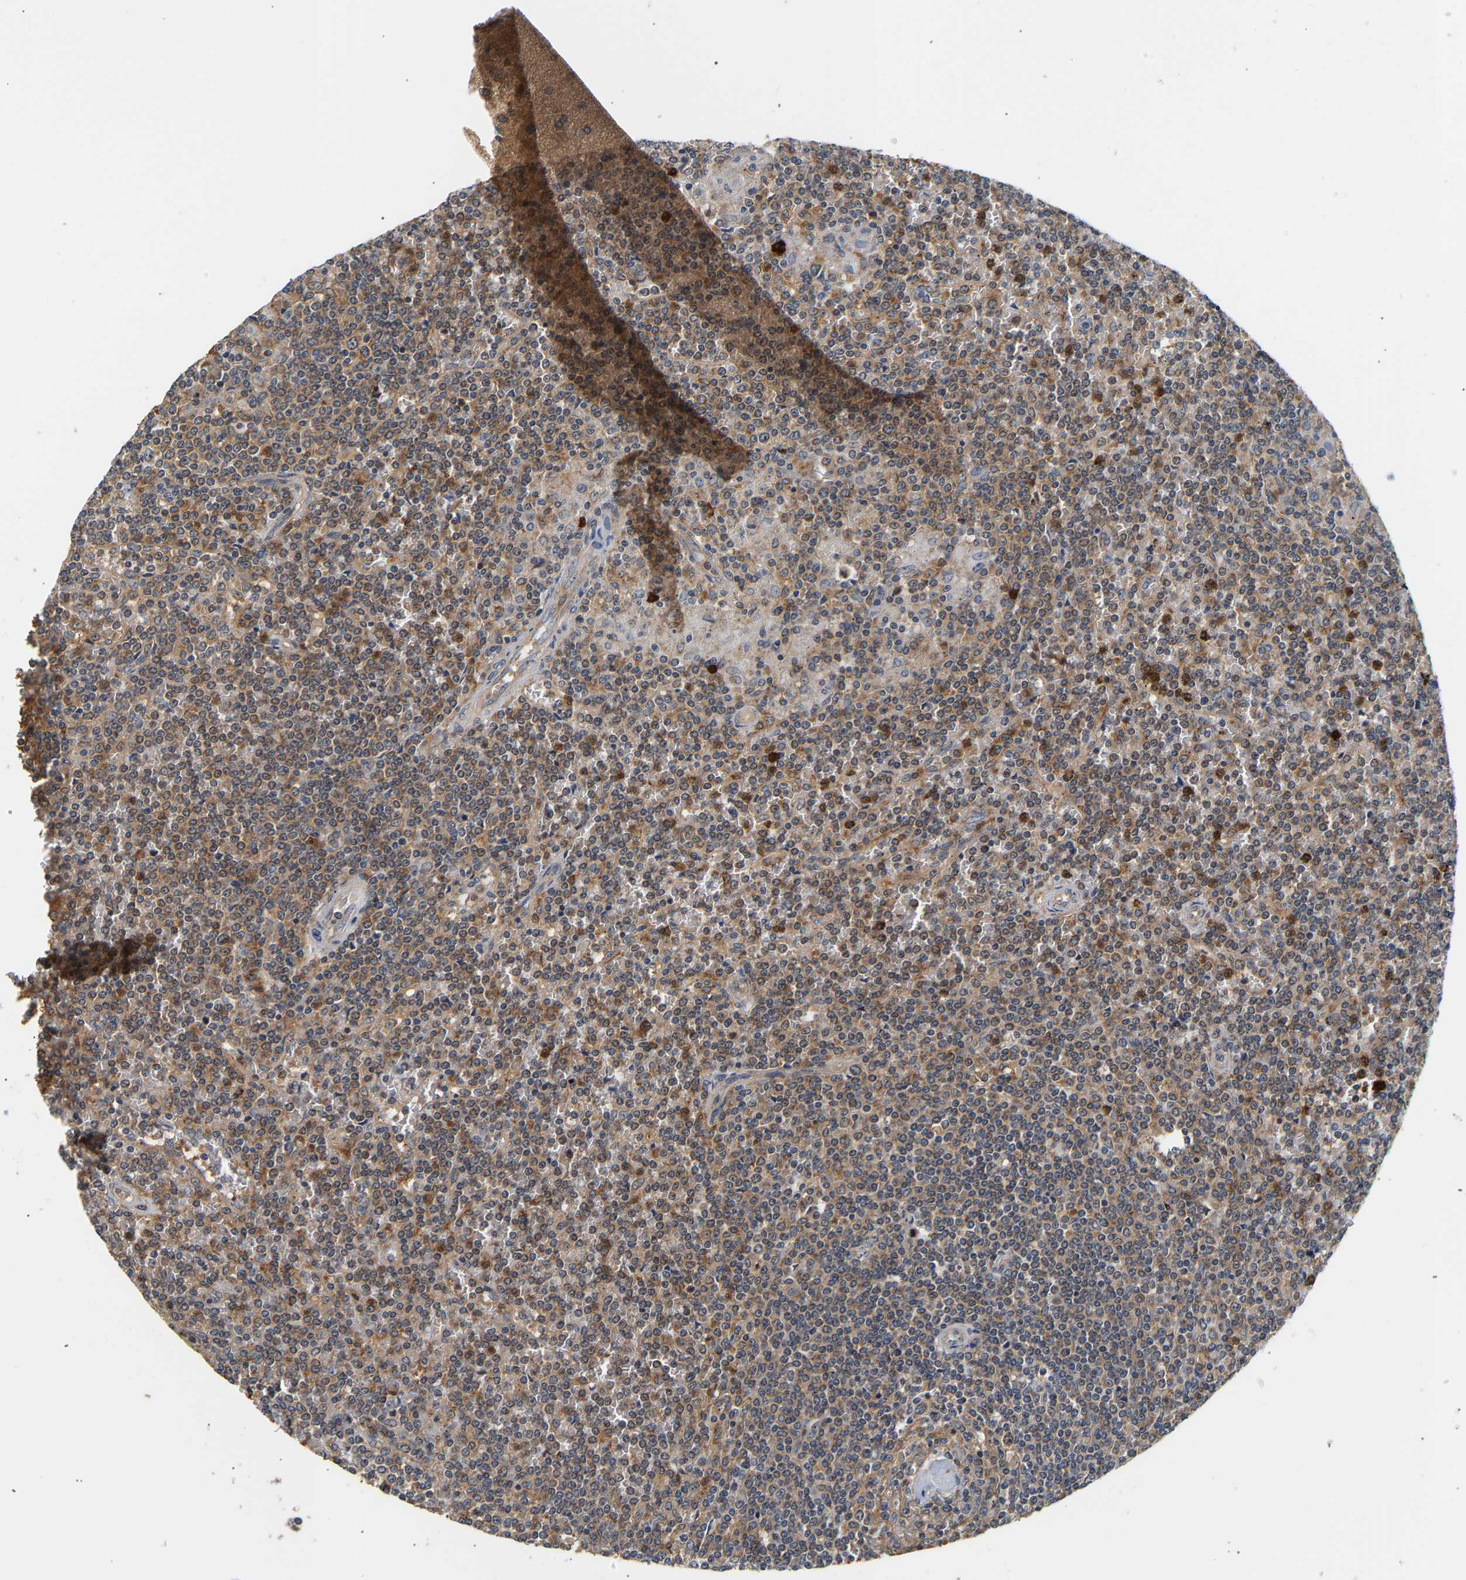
{"staining": {"intensity": "moderate", "quantity": ">75%", "location": "cytoplasmic/membranous"}, "tissue": "lymphoma", "cell_type": "Tumor cells", "image_type": "cancer", "snomed": [{"axis": "morphology", "description": "Malignant lymphoma, non-Hodgkin's type, Low grade"}, {"axis": "topography", "description": "Spleen"}], "caption": "There is medium levels of moderate cytoplasmic/membranous expression in tumor cells of lymphoma, as demonstrated by immunohistochemical staining (brown color).", "gene": "PPID", "patient": {"sex": "female", "age": 19}}